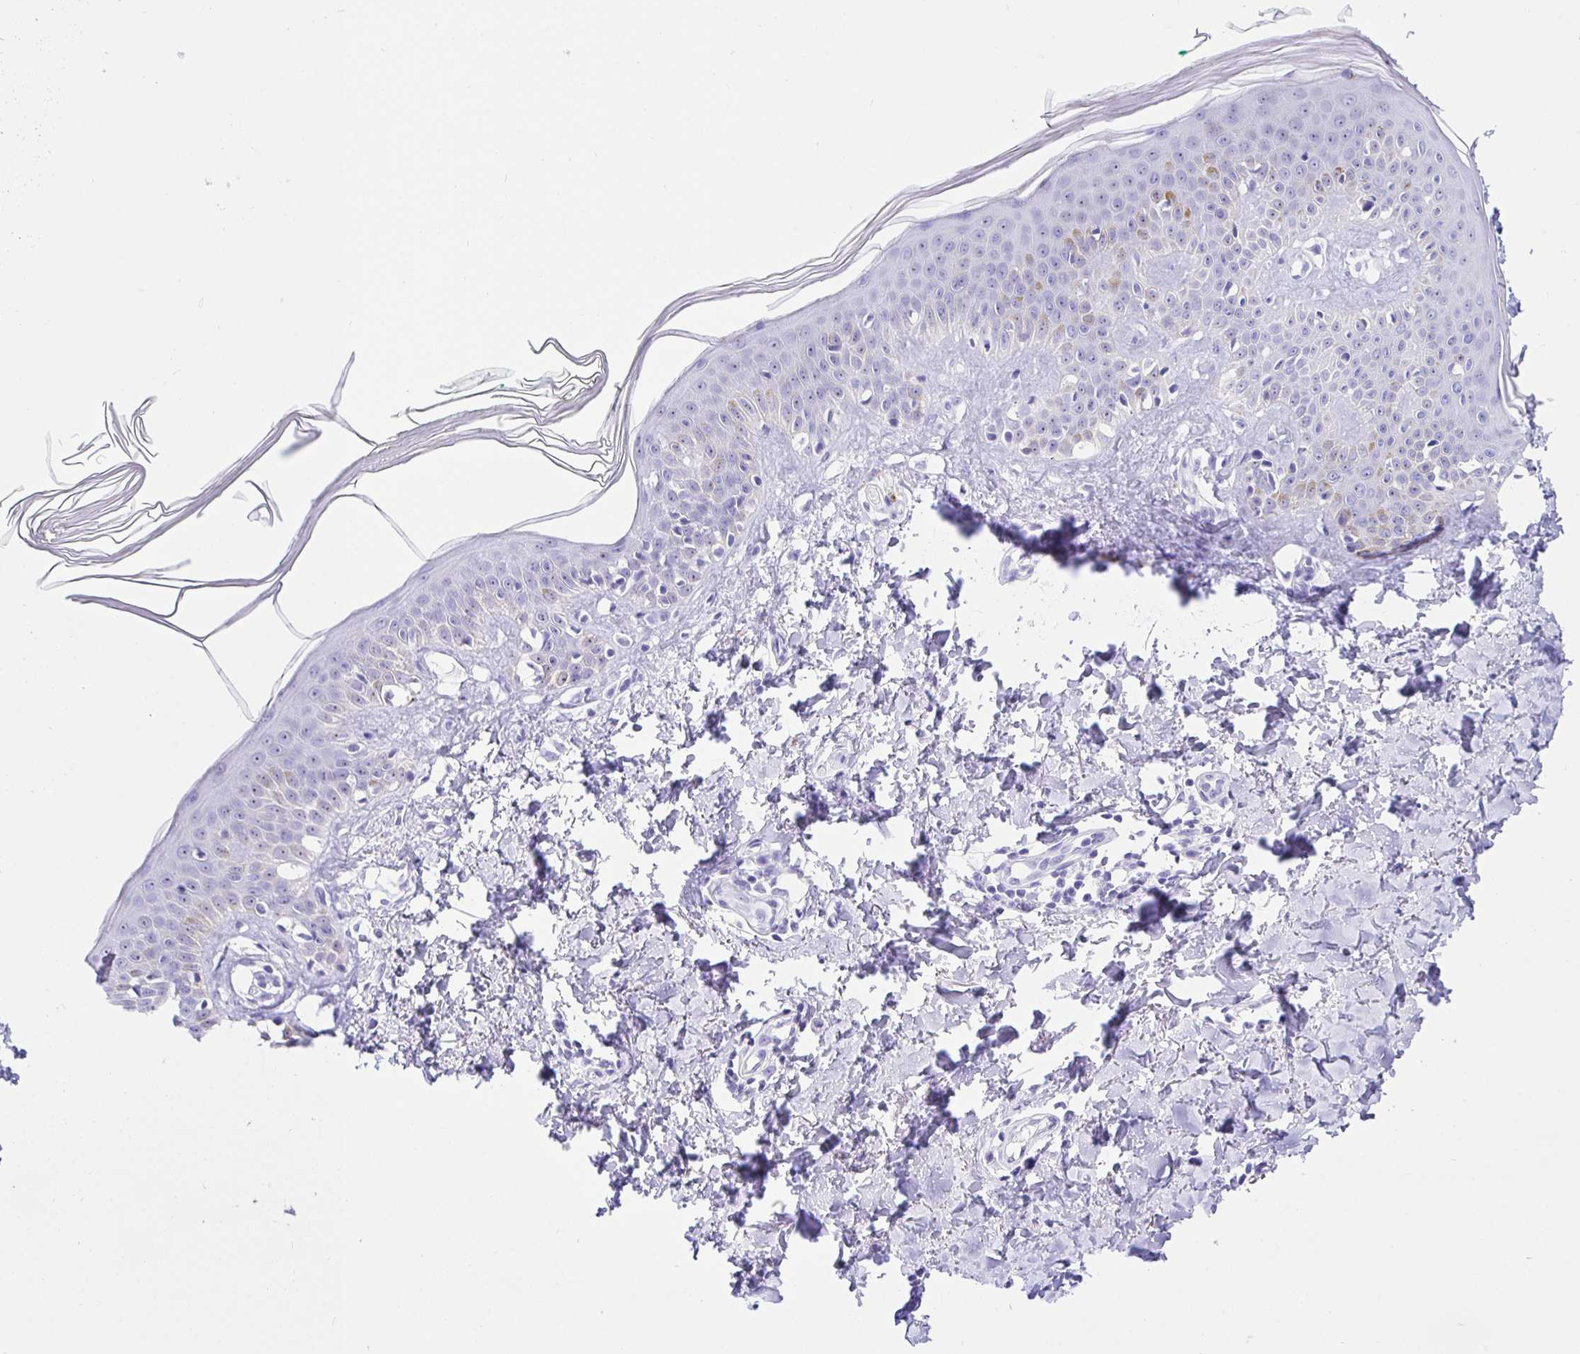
{"staining": {"intensity": "negative", "quantity": "none", "location": "none"}, "tissue": "skin", "cell_type": "Fibroblasts", "image_type": "normal", "snomed": [{"axis": "morphology", "description": "Normal tissue, NOS"}, {"axis": "topography", "description": "Skin"}, {"axis": "topography", "description": "Peripheral nerve tissue"}], "caption": "A high-resolution histopathology image shows immunohistochemistry staining of unremarkable skin, which exhibits no significant expression in fibroblasts.", "gene": "PRAMEF18", "patient": {"sex": "female", "age": 45}}